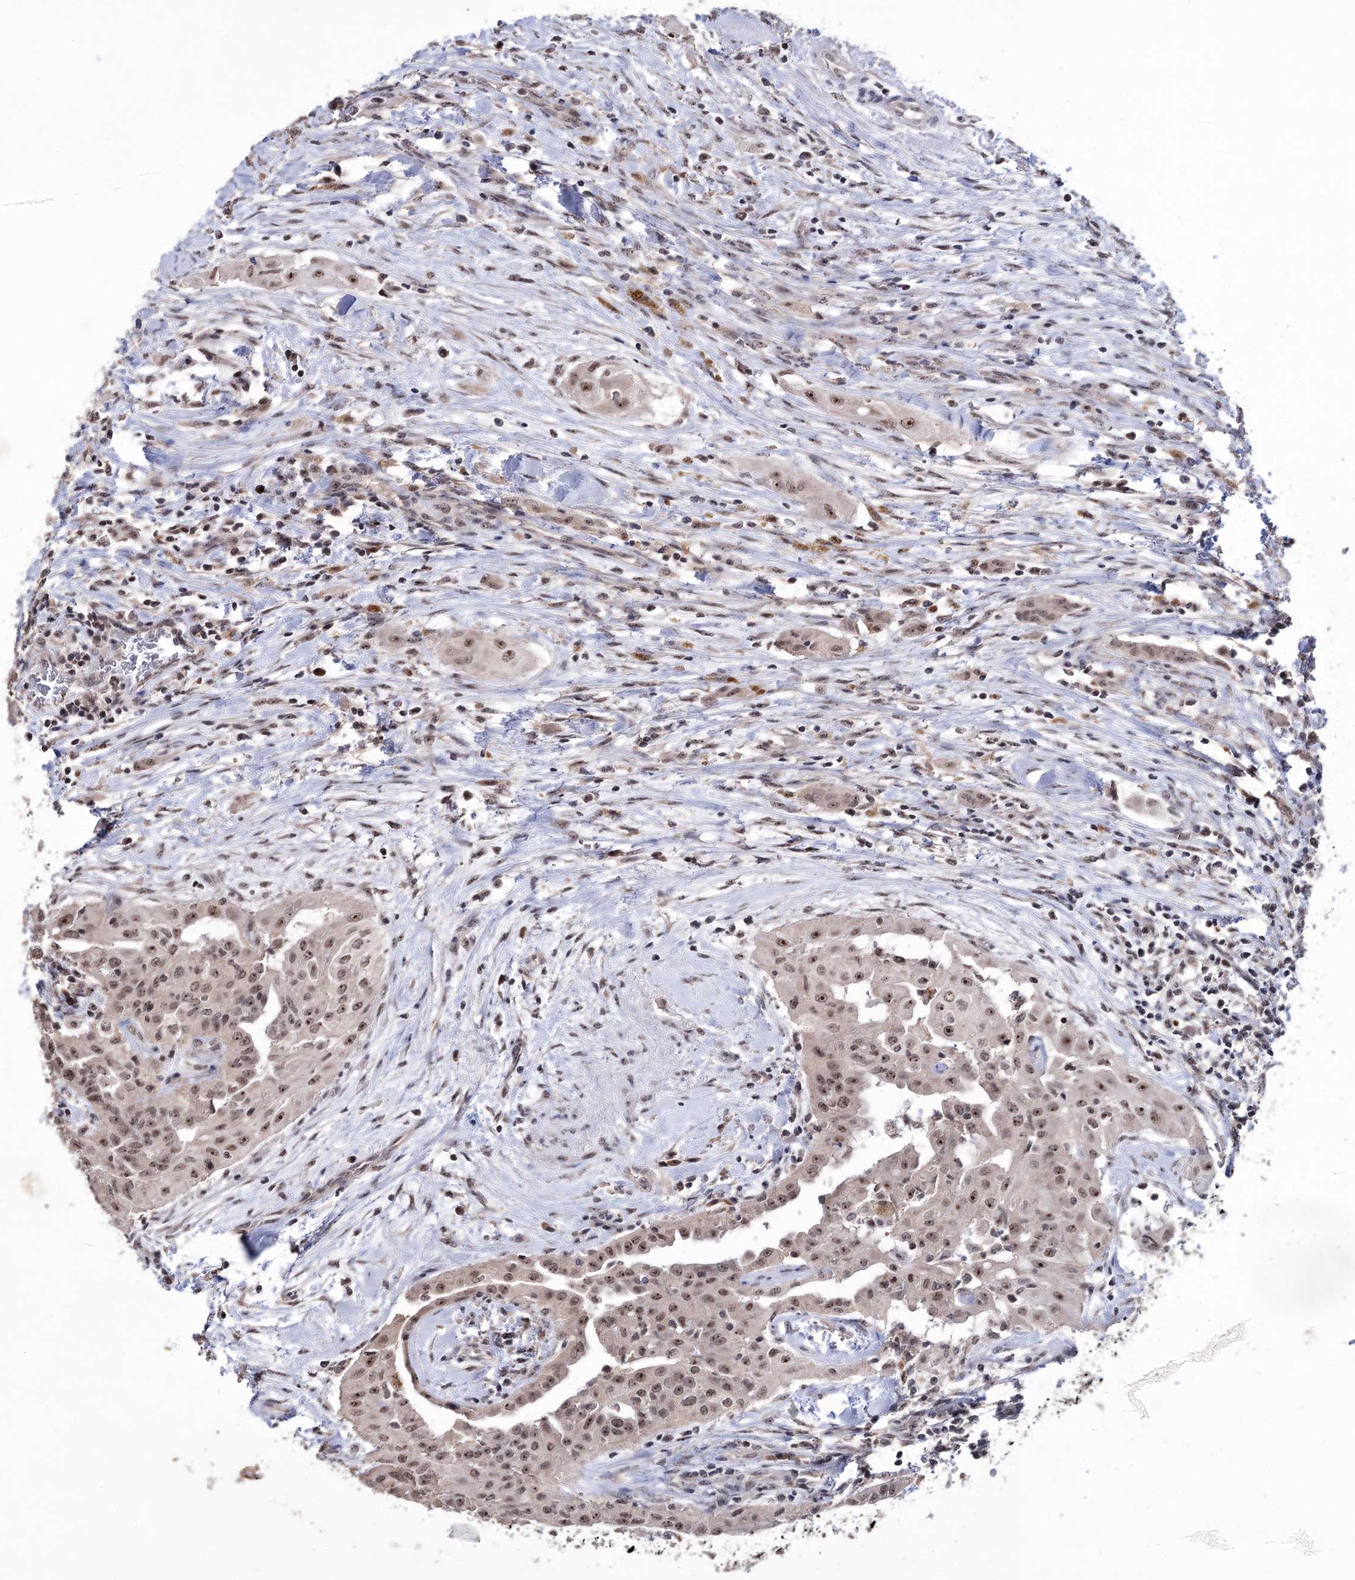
{"staining": {"intensity": "moderate", "quantity": ">75%", "location": "nuclear"}, "tissue": "thyroid cancer", "cell_type": "Tumor cells", "image_type": "cancer", "snomed": [{"axis": "morphology", "description": "Papillary adenocarcinoma, NOS"}, {"axis": "topography", "description": "Thyroid gland"}], "caption": "Moderate nuclear positivity for a protein is appreciated in approximately >75% of tumor cells of thyroid cancer using immunohistochemistry (IHC).", "gene": "VGLL4", "patient": {"sex": "female", "age": 59}}